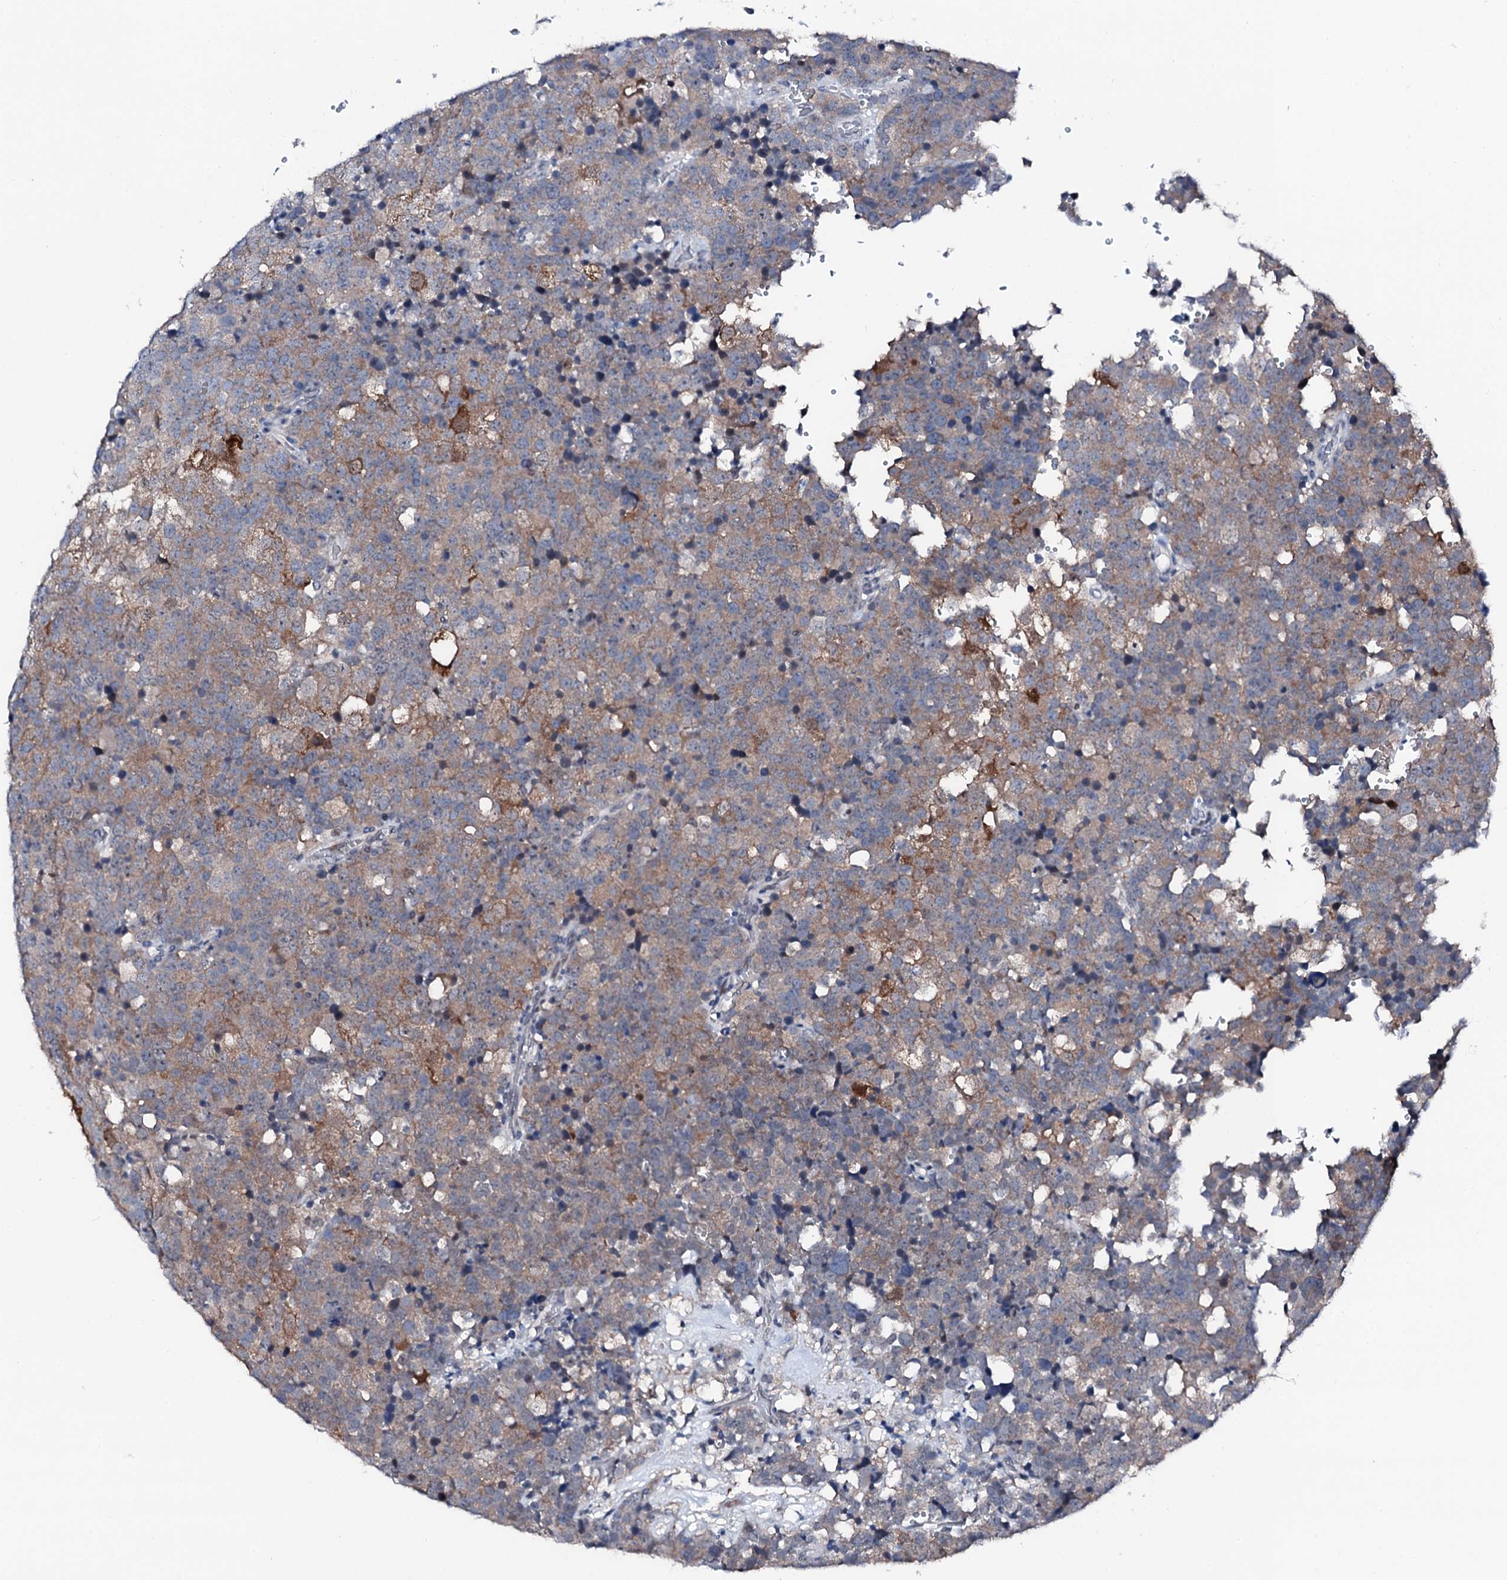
{"staining": {"intensity": "weak", "quantity": ">75%", "location": "cytoplasmic/membranous"}, "tissue": "testis cancer", "cell_type": "Tumor cells", "image_type": "cancer", "snomed": [{"axis": "morphology", "description": "Seminoma, NOS"}, {"axis": "topography", "description": "Testis"}], "caption": "Testis cancer tissue demonstrates weak cytoplasmic/membranous staining in approximately >75% of tumor cells, visualized by immunohistochemistry. Nuclei are stained in blue.", "gene": "TRAFD1", "patient": {"sex": "male", "age": 71}}